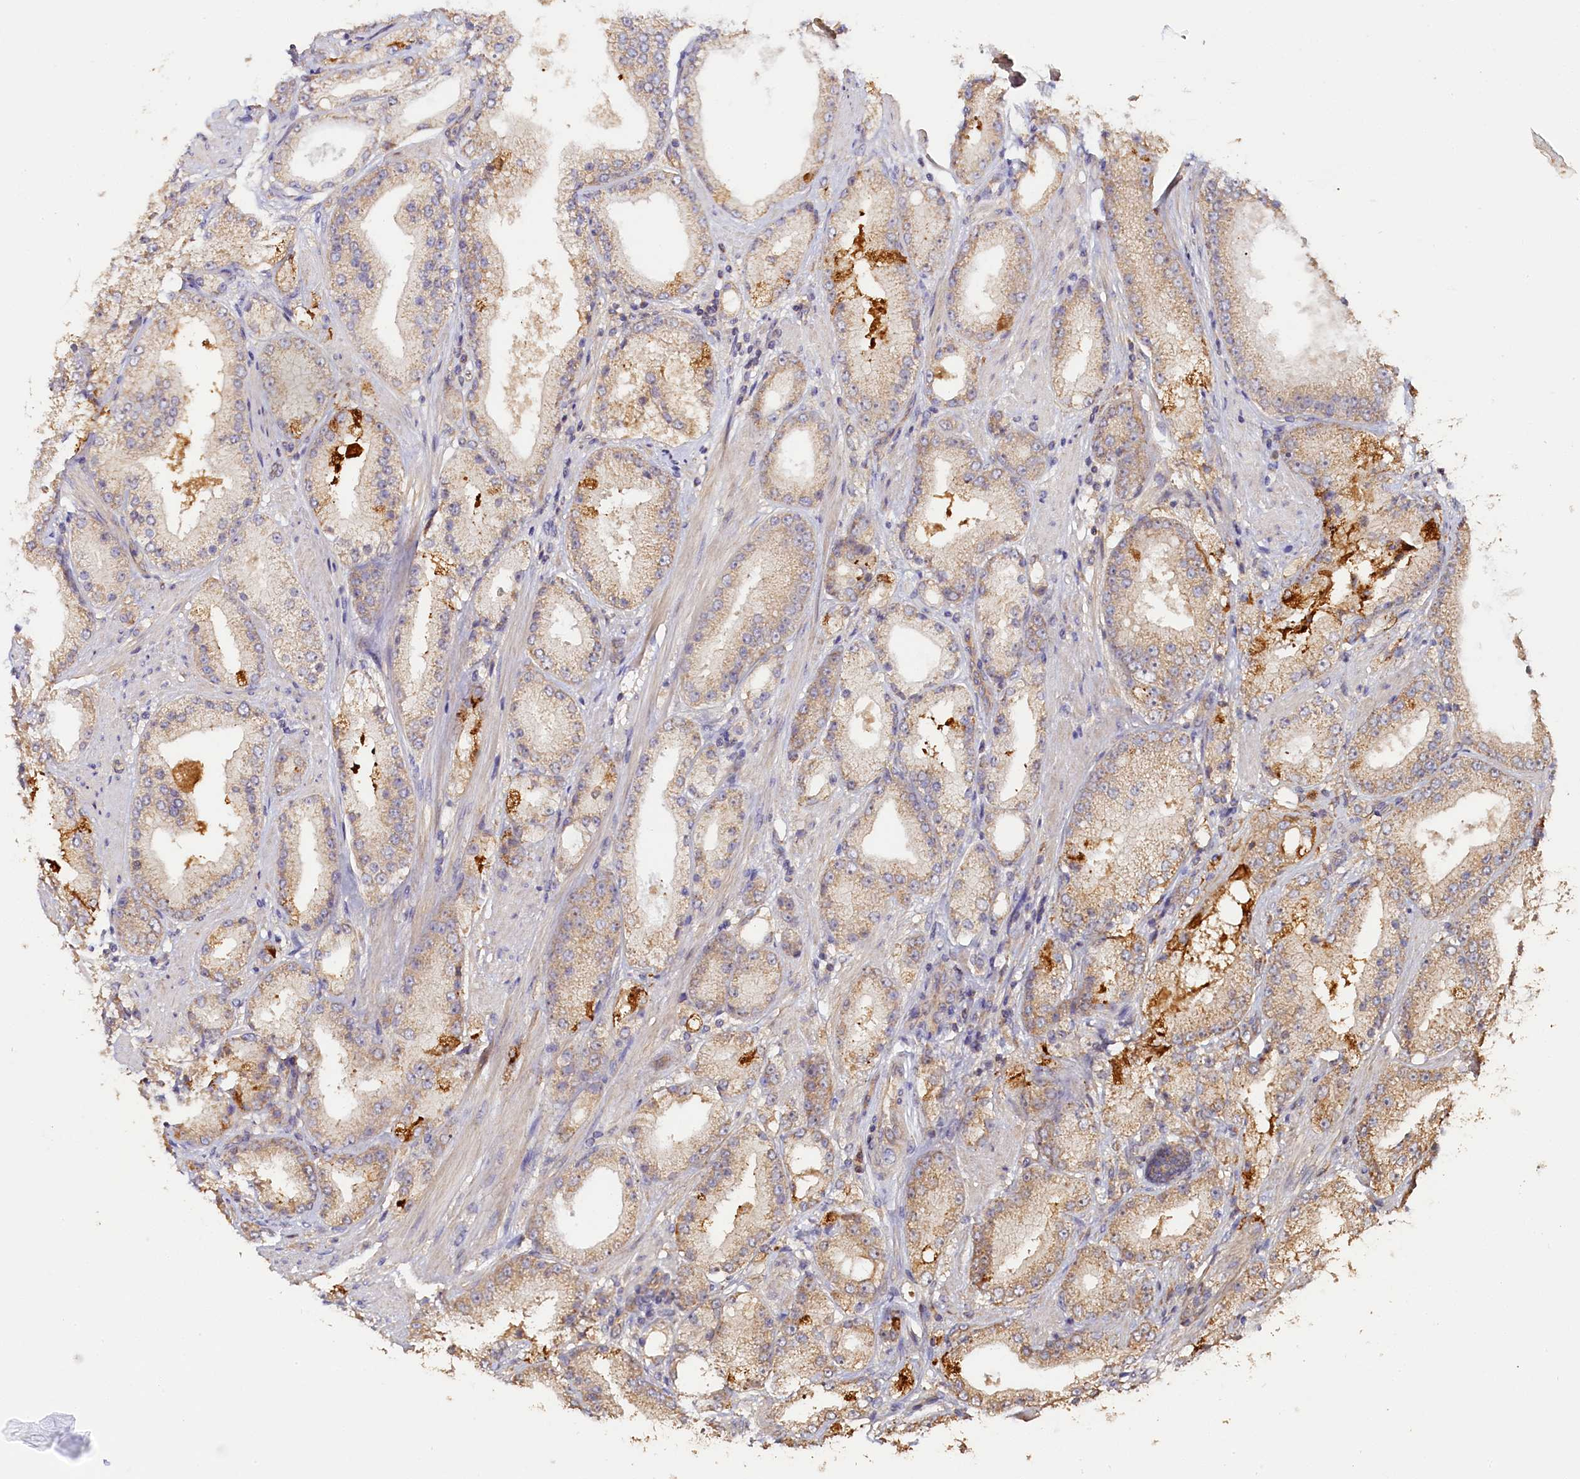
{"staining": {"intensity": "weak", "quantity": "<25%", "location": "cytoplasmic/membranous"}, "tissue": "prostate cancer", "cell_type": "Tumor cells", "image_type": "cancer", "snomed": [{"axis": "morphology", "description": "Adenocarcinoma, Low grade"}, {"axis": "topography", "description": "Prostate"}], "caption": "DAB (3,3'-diaminobenzidine) immunohistochemical staining of human prostate cancer displays no significant staining in tumor cells. Brightfield microscopy of immunohistochemistry stained with DAB (3,3'-diaminobenzidine) (brown) and hematoxylin (blue), captured at high magnification.", "gene": "KATNB1", "patient": {"sex": "male", "age": 67}}